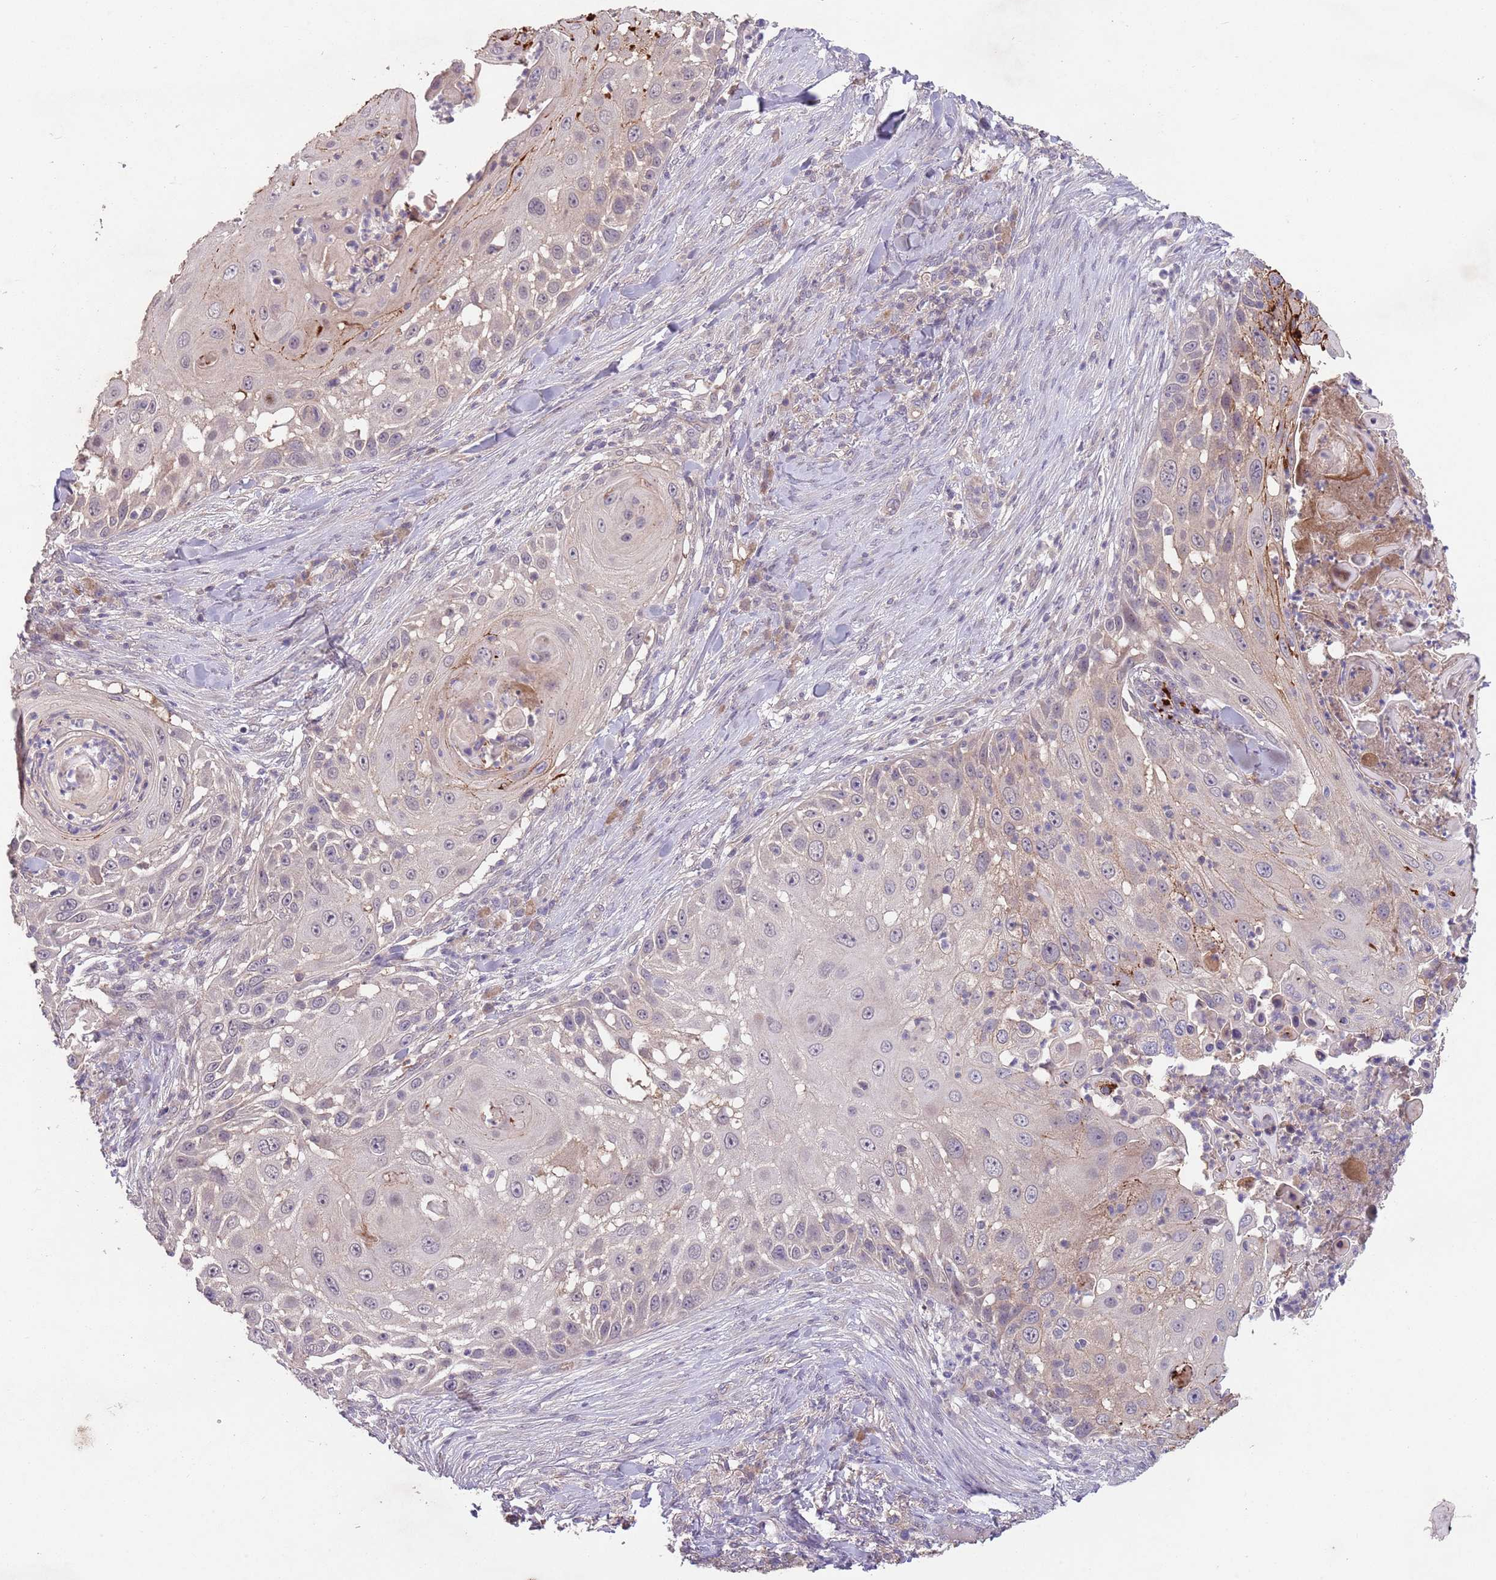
{"staining": {"intensity": "weak", "quantity": "<25%", "location": "cytoplasmic/membranous"}, "tissue": "skin cancer", "cell_type": "Tumor cells", "image_type": "cancer", "snomed": [{"axis": "morphology", "description": "Squamous cell carcinoma, NOS"}, {"axis": "topography", "description": "Skin"}], "caption": "Tumor cells show no significant positivity in skin squamous cell carcinoma.", "gene": "MEI1", "patient": {"sex": "female", "age": 44}}